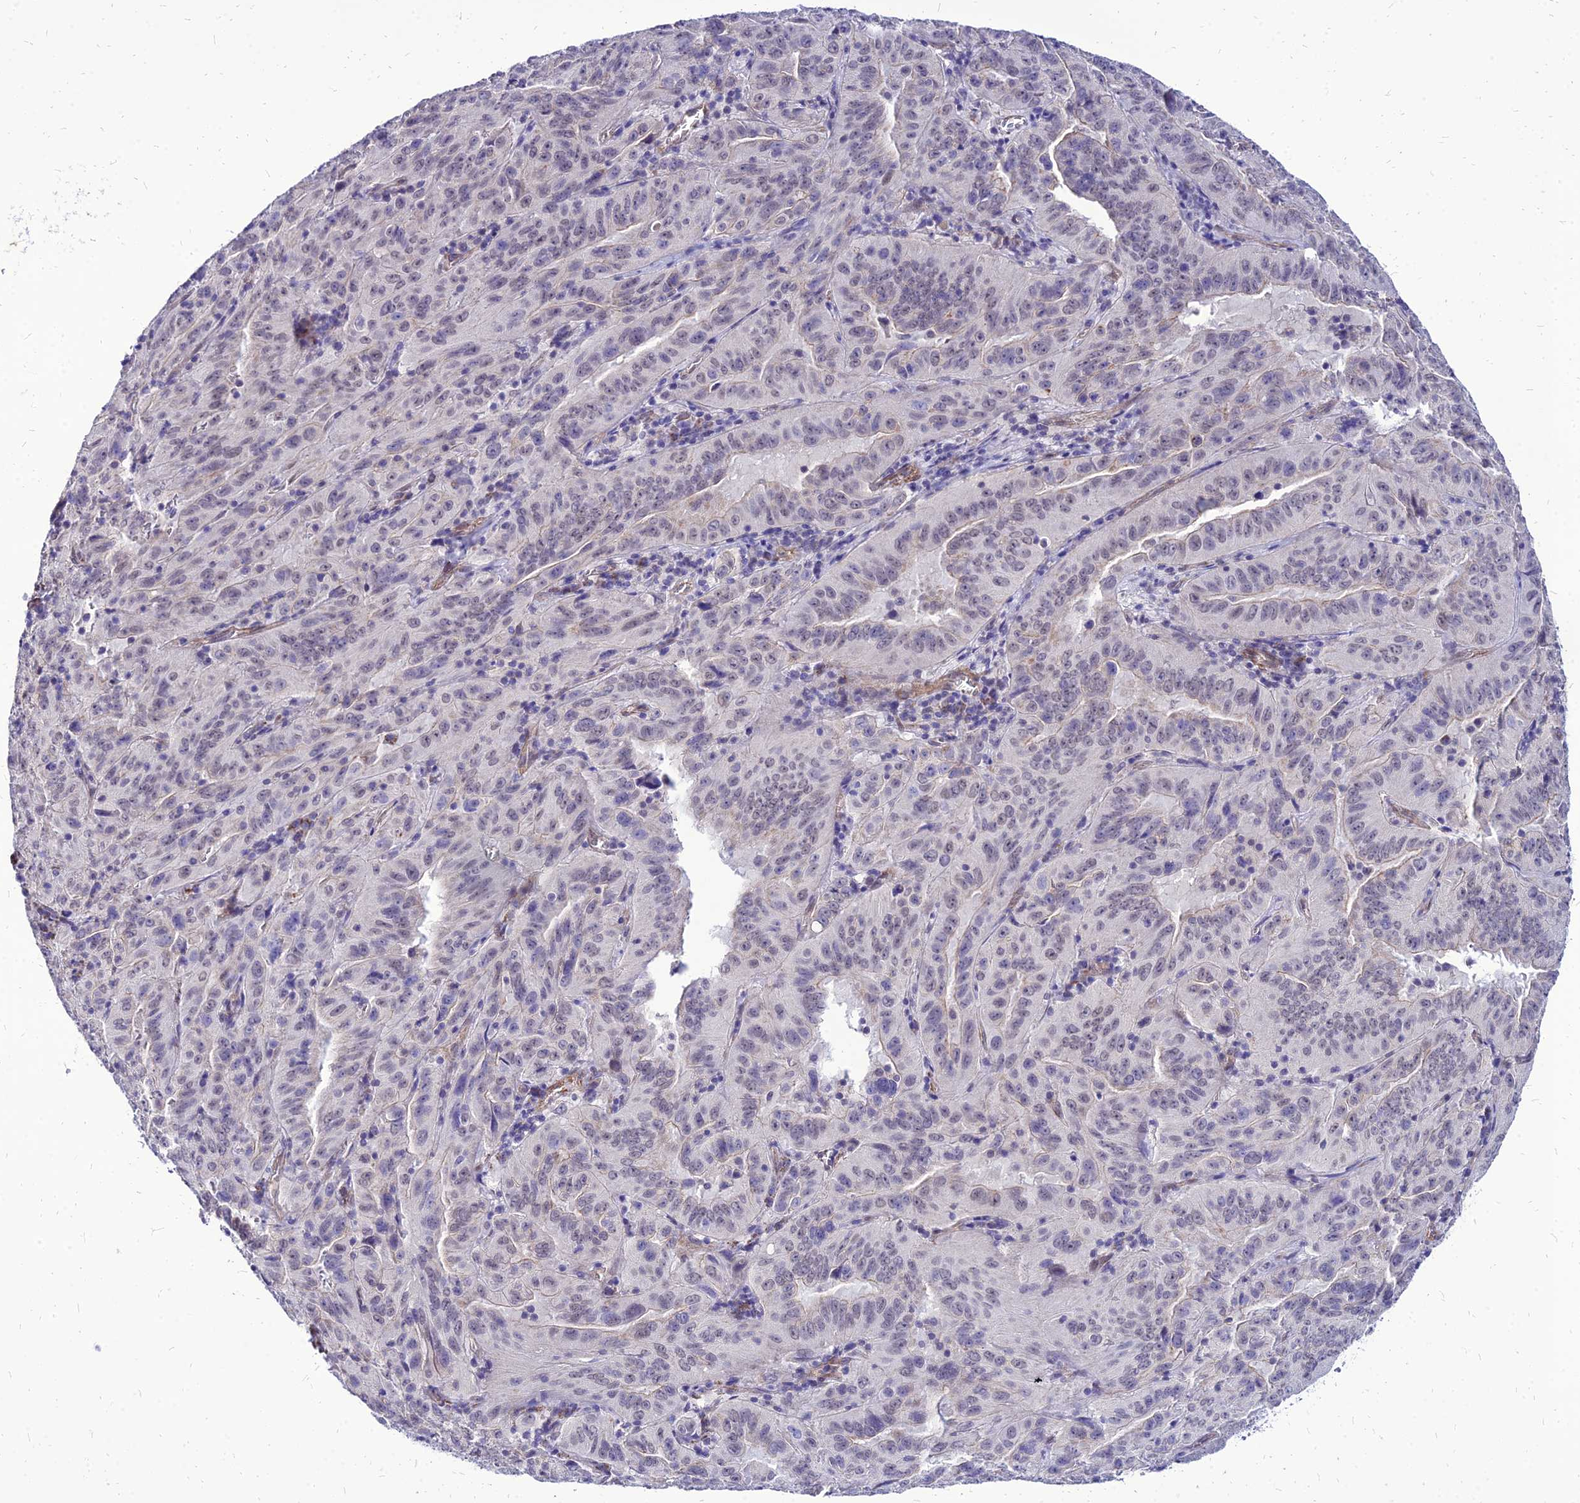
{"staining": {"intensity": "weak", "quantity": "<25%", "location": "nuclear"}, "tissue": "pancreatic cancer", "cell_type": "Tumor cells", "image_type": "cancer", "snomed": [{"axis": "morphology", "description": "Adenocarcinoma, NOS"}, {"axis": "topography", "description": "Pancreas"}], "caption": "DAB immunohistochemical staining of pancreatic adenocarcinoma exhibits no significant staining in tumor cells.", "gene": "YEATS2", "patient": {"sex": "male", "age": 63}}